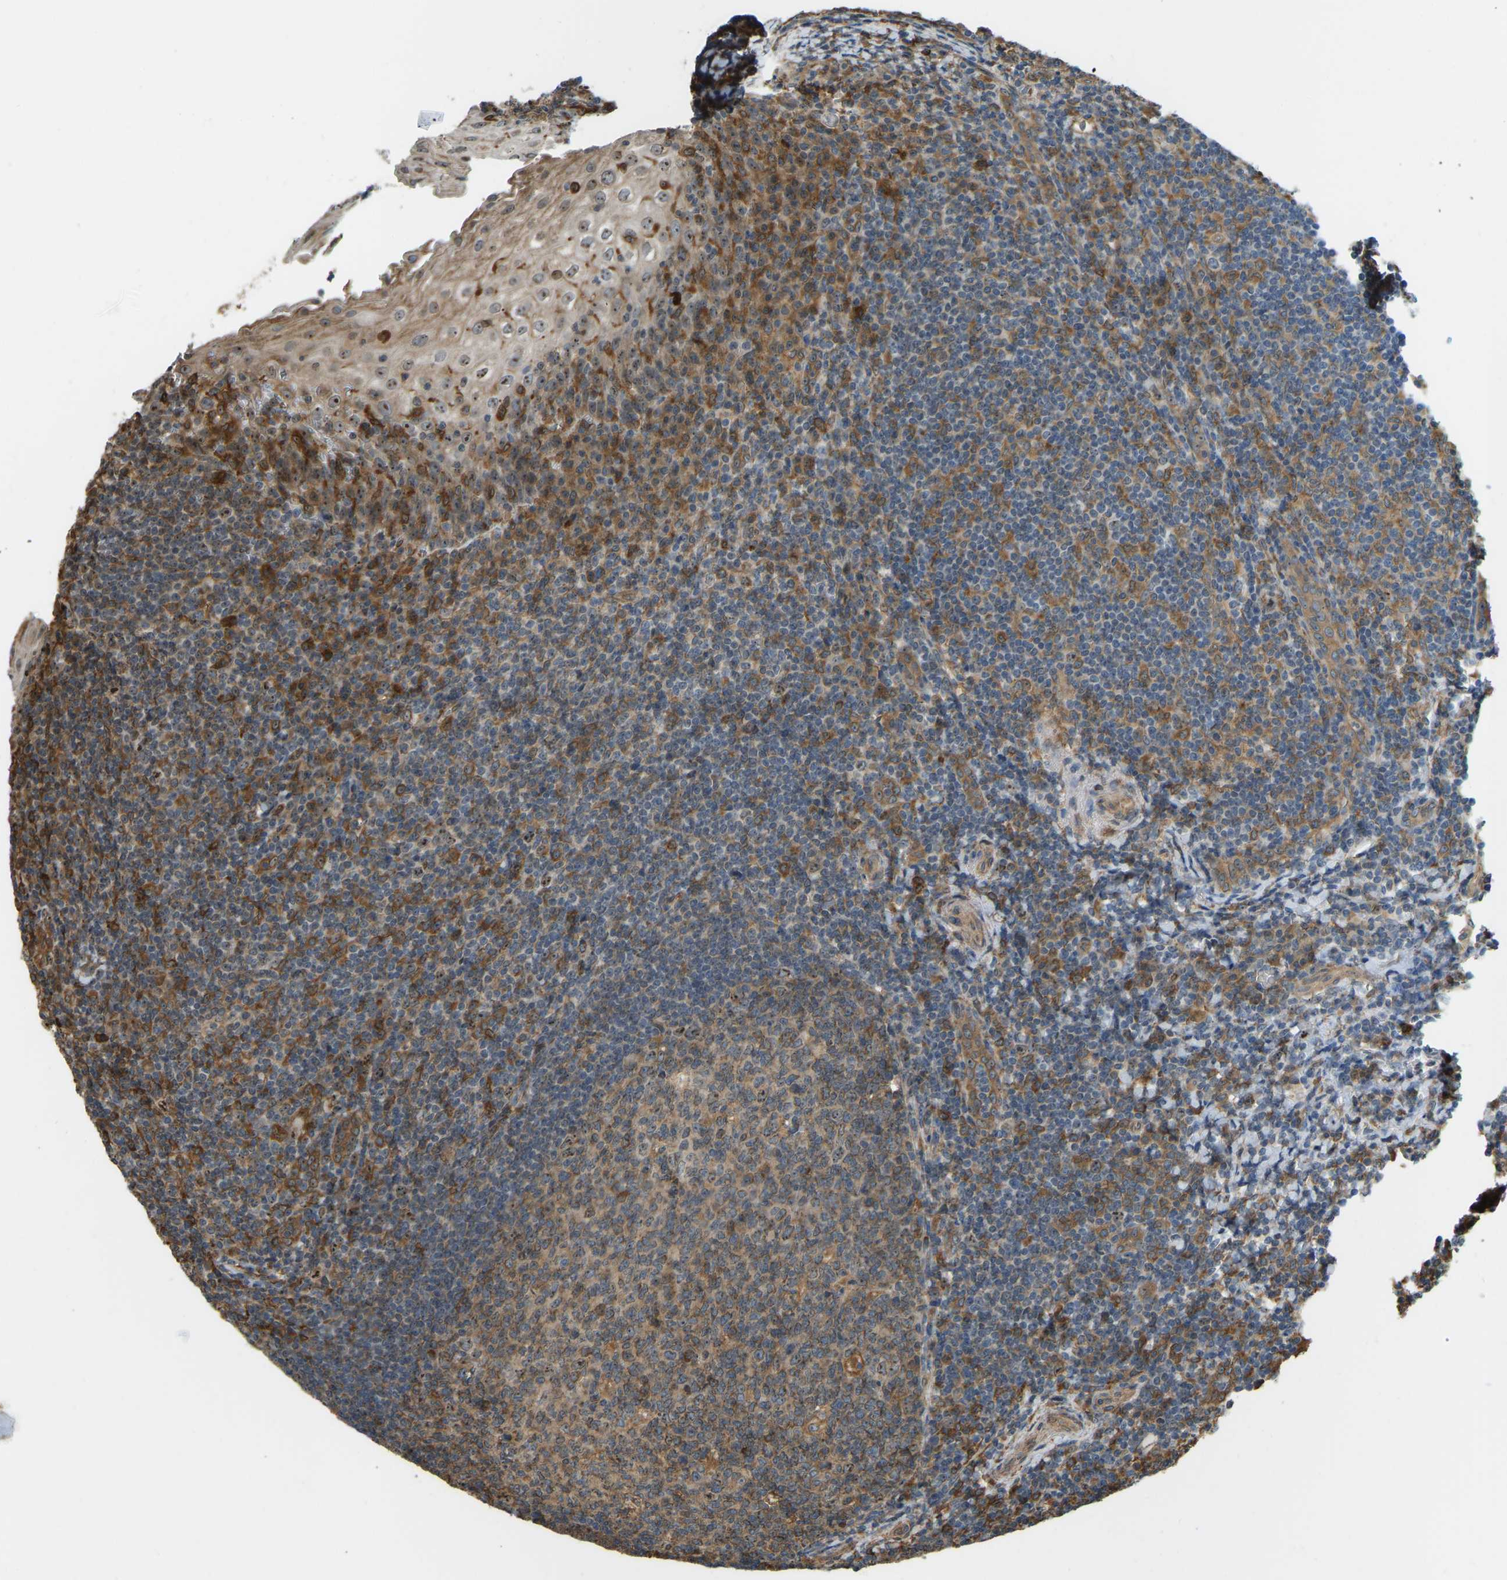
{"staining": {"intensity": "moderate", "quantity": ">75%", "location": "cytoplasmic/membranous,nuclear"}, "tissue": "tonsil", "cell_type": "Germinal center cells", "image_type": "normal", "snomed": [{"axis": "morphology", "description": "Normal tissue, NOS"}, {"axis": "topography", "description": "Tonsil"}], "caption": "IHC image of unremarkable human tonsil stained for a protein (brown), which shows medium levels of moderate cytoplasmic/membranous,nuclear expression in approximately >75% of germinal center cells.", "gene": "OS9", "patient": {"sex": "male", "age": 37}}